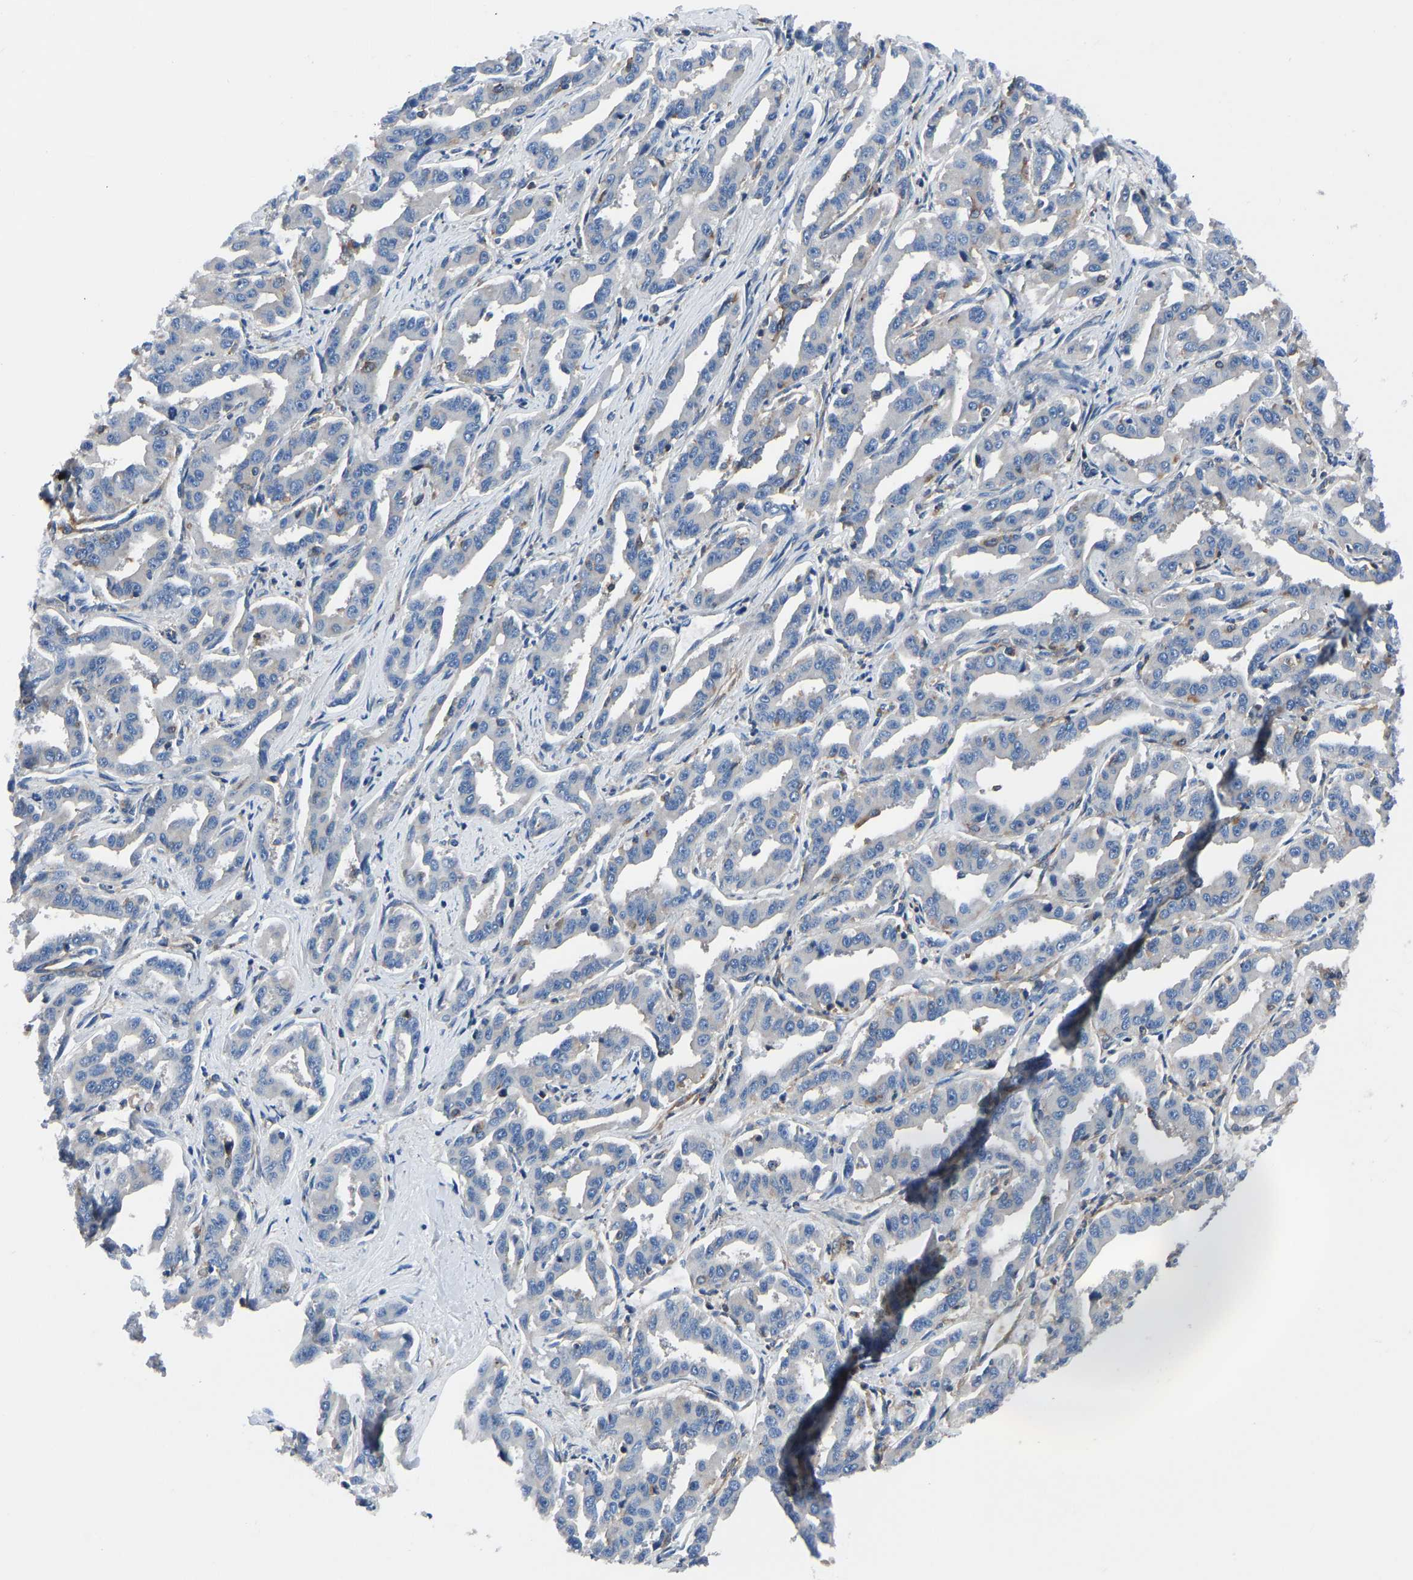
{"staining": {"intensity": "negative", "quantity": "none", "location": "none"}, "tissue": "liver cancer", "cell_type": "Tumor cells", "image_type": "cancer", "snomed": [{"axis": "morphology", "description": "Cholangiocarcinoma"}, {"axis": "topography", "description": "Liver"}], "caption": "Immunohistochemistry micrograph of neoplastic tissue: cholangiocarcinoma (liver) stained with DAB (3,3'-diaminobenzidine) exhibits no significant protein positivity in tumor cells.", "gene": "PRKAR1A", "patient": {"sex": "male", "age": 59}}